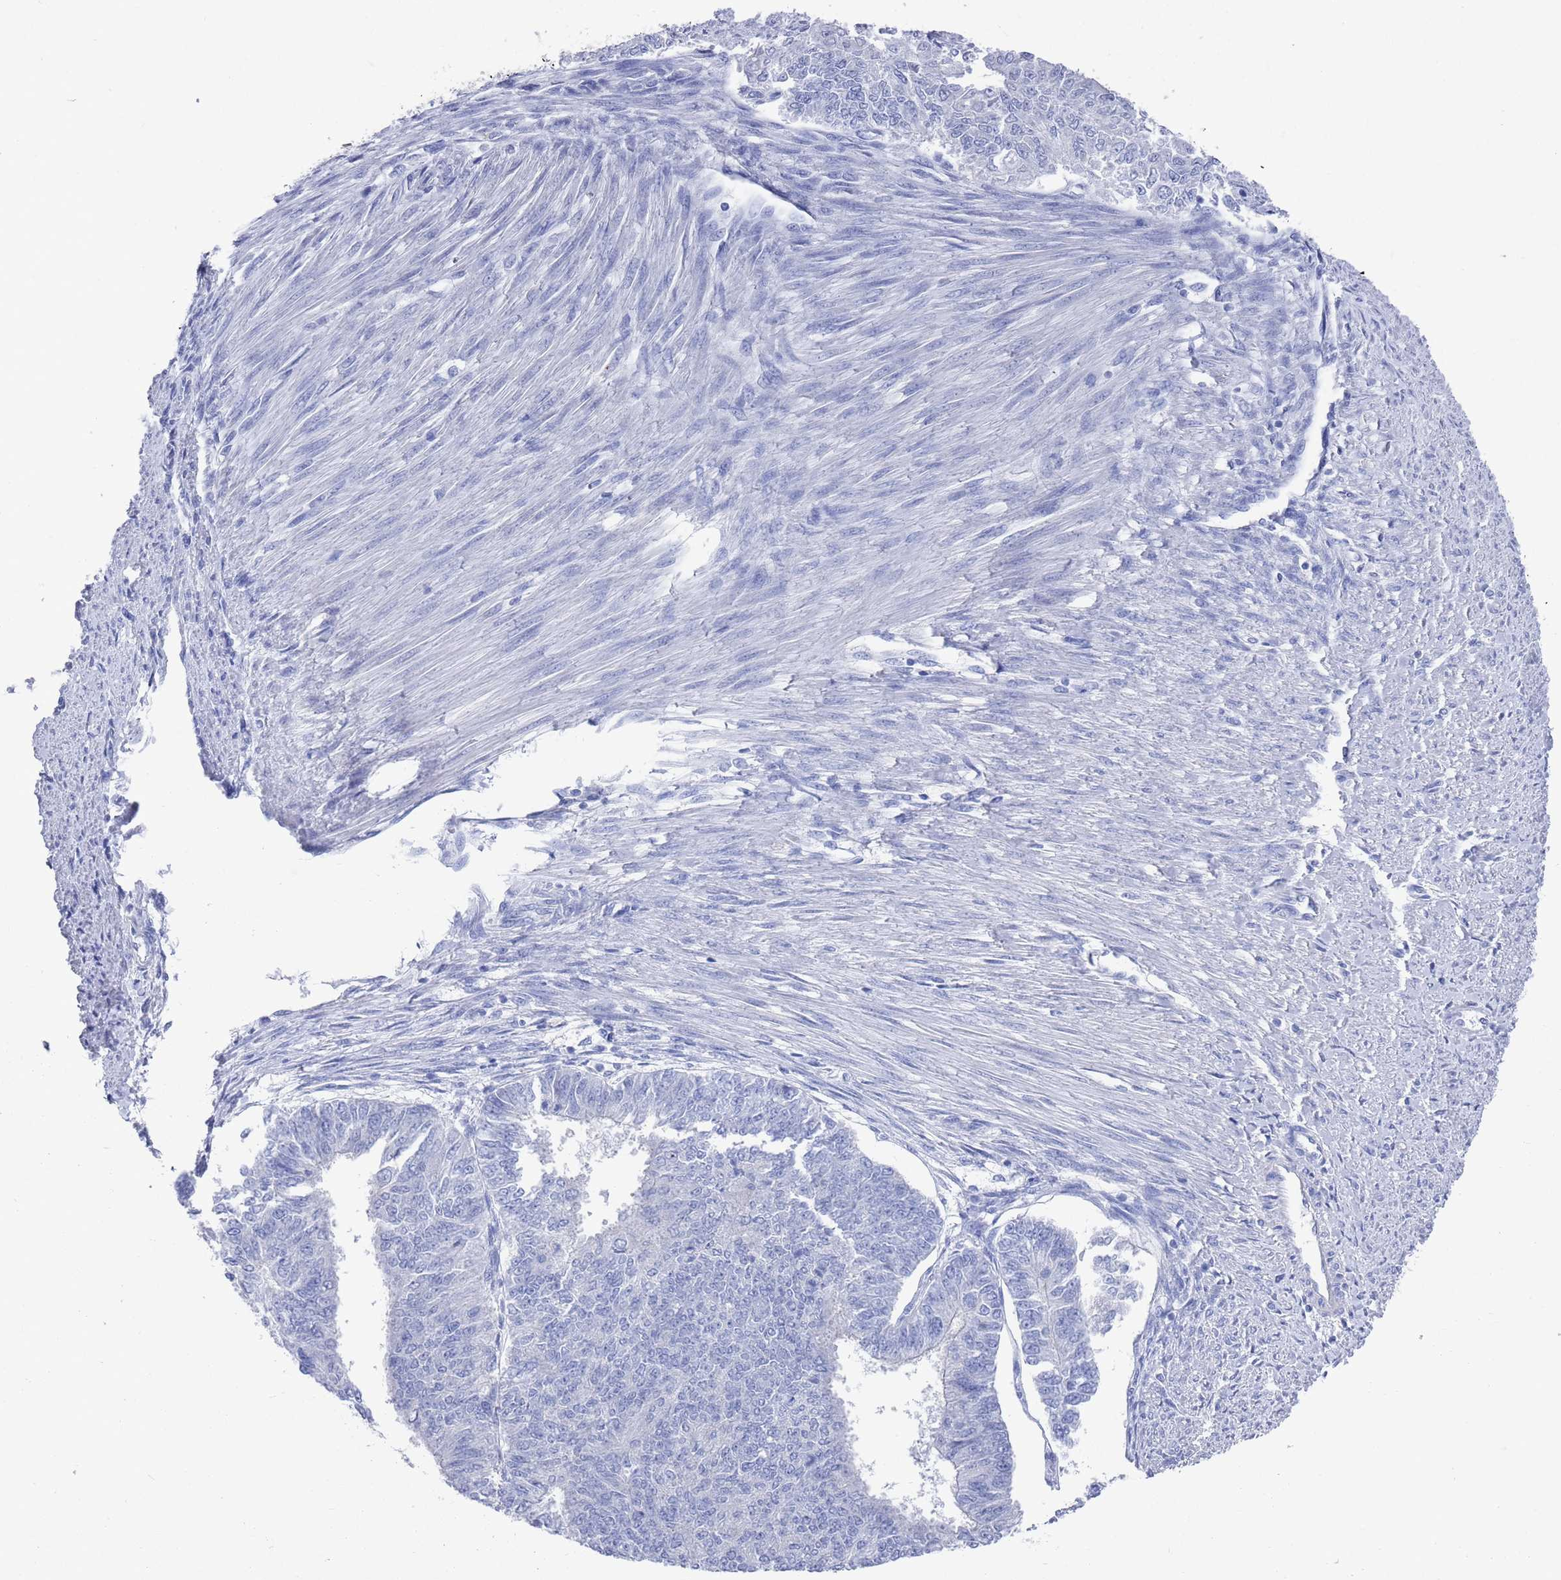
{"staining": {"intensity": "negative", "quantity": "none", "location": "none"}, "tissue": "endometrial cancer", "cell_type": "Tumor cells", "image_type": "cancer", "snomed": [{"axis": "morphology", "description": "Adenocarcinoma, NOS"}, {"axis": "topography", "description": "Endometrium"}], "caption": "Protein analysis of adenocarcinoma (endometrial) shows no significant positivity in tumor cells.", "gene": "MTMR2", "patient": {"sex": "female", "age": 32}}